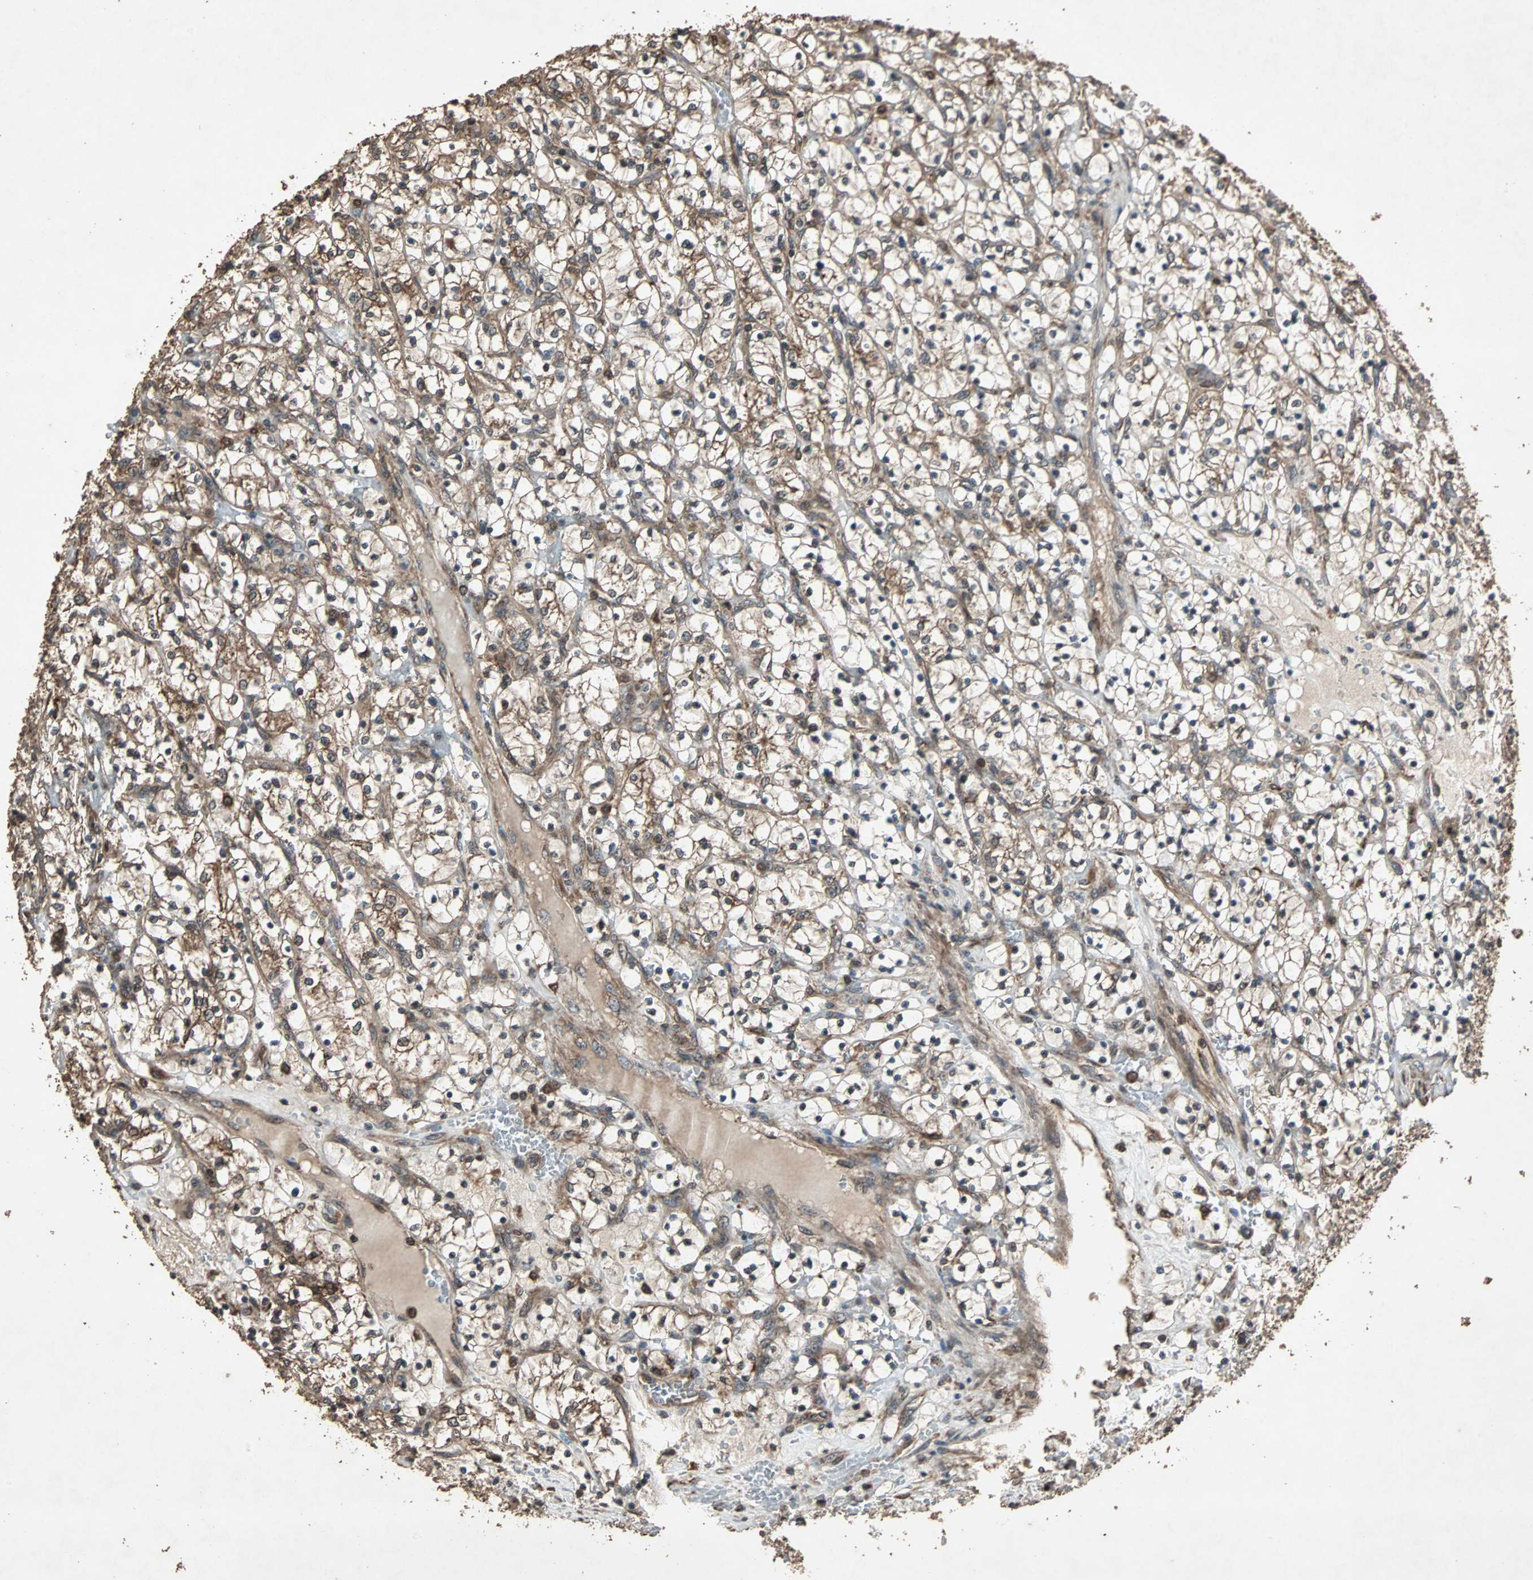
{"staining": {"intensity": "moderate", "quantity": "25%-75%", "location": "cytoplasmic/membranous"}, "tissue": "renal cancer", "cell_type": "Tumor cells", "image_type": "cancer", "snomed": [{"axis": "morphology", "description": "Adenocarcinoma, NOS"}, {"axis": "topography", "description": "Kidney"}], "caption": "An immunohistochemistry histopathology image of tumor tissue is shown. Protein staining in brown labels moderate cytoplasmic/membranous positivity in renal cancer within tumor cells.", "gene": "LAMTOR5", "patient": {"sex": "female", "age": 69}}